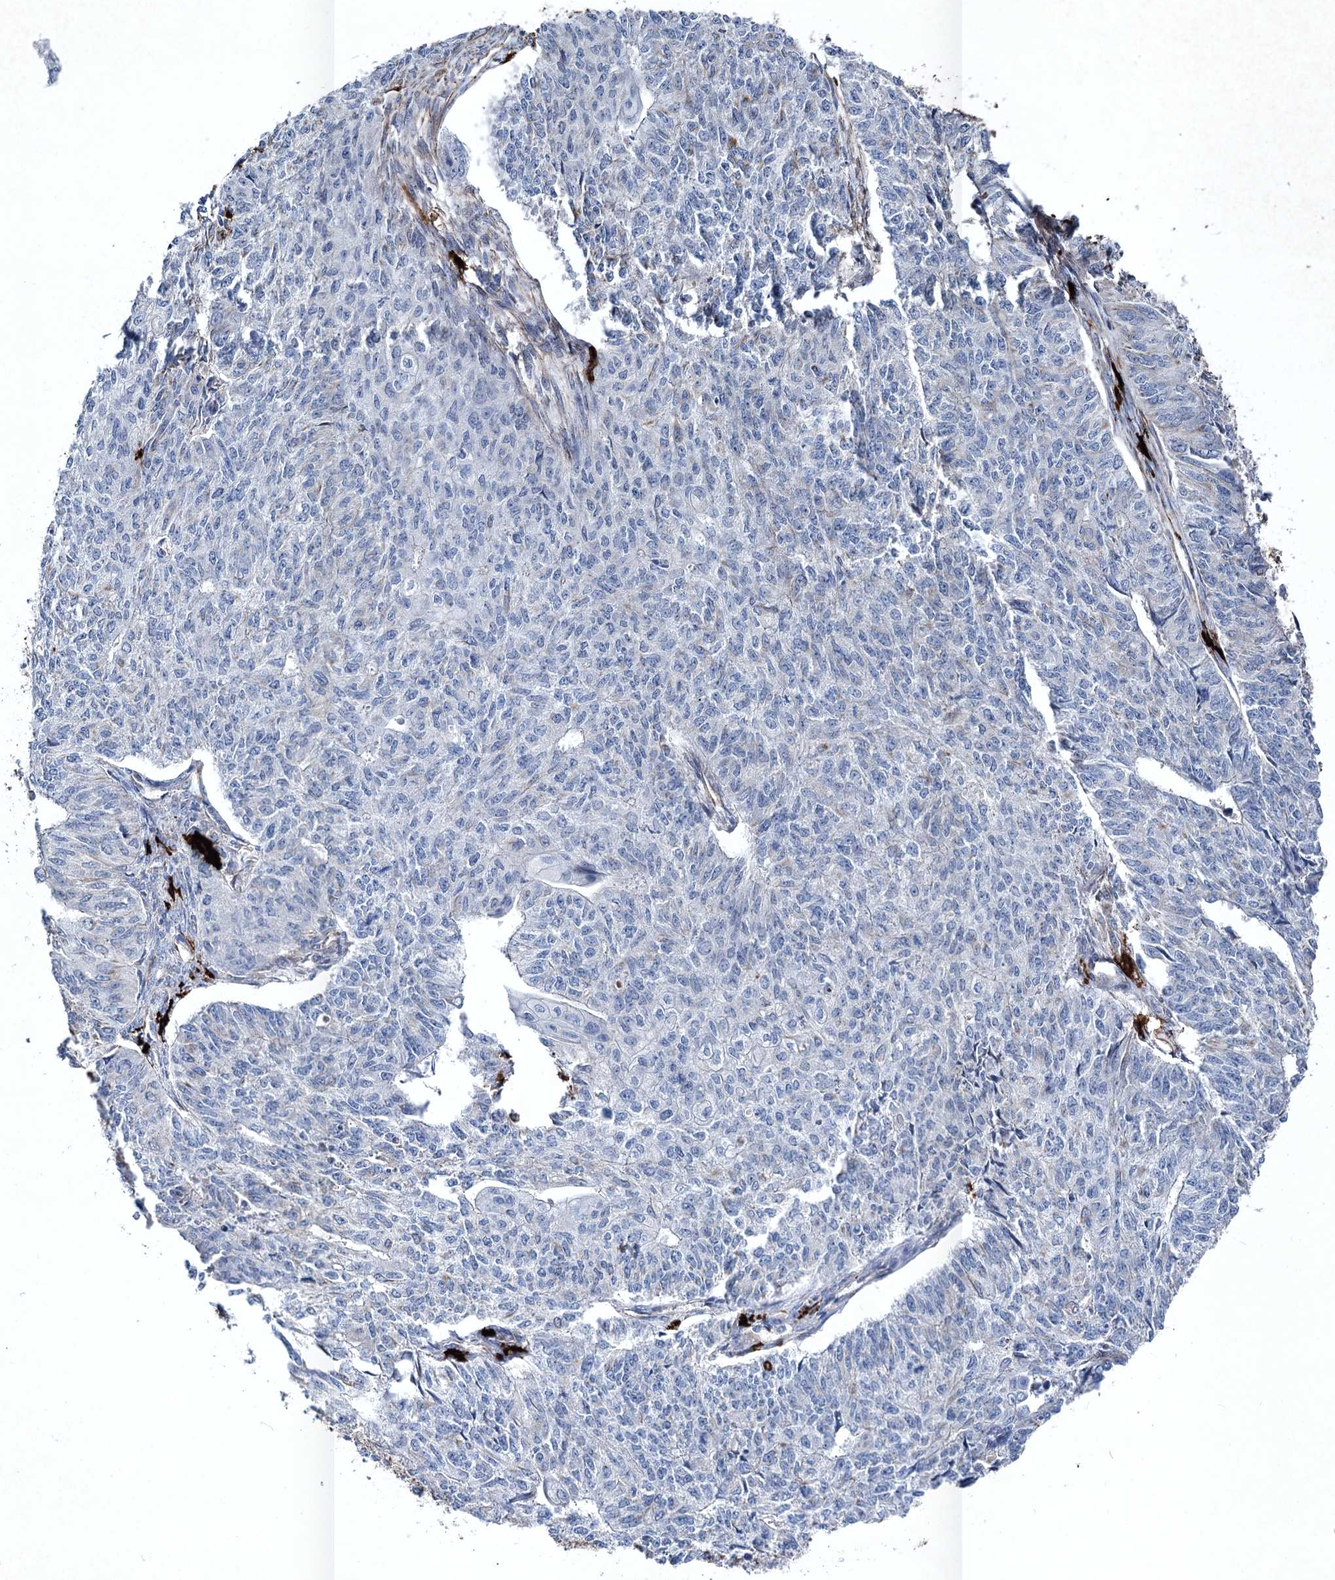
{"staining": {"intensity": "negative", "quantity": "none", "location": "none"}, "tissue": "endometrial cancer", "cell_type": "Tumor cells", "image_type": "cancer", "snomed": [{"axis": "morphology", "description": "Adenocarcinoma, NOS"}, {"axis": "topography", "description": "Endometrium"}], "caption": "Endometrial cancer (adenocarcinoma) was stained to show a protein in brown. There is no significant positivity in tumor cells.", "gene": "CLEC4M", "patient": {"sex": "female", "age": 32}}